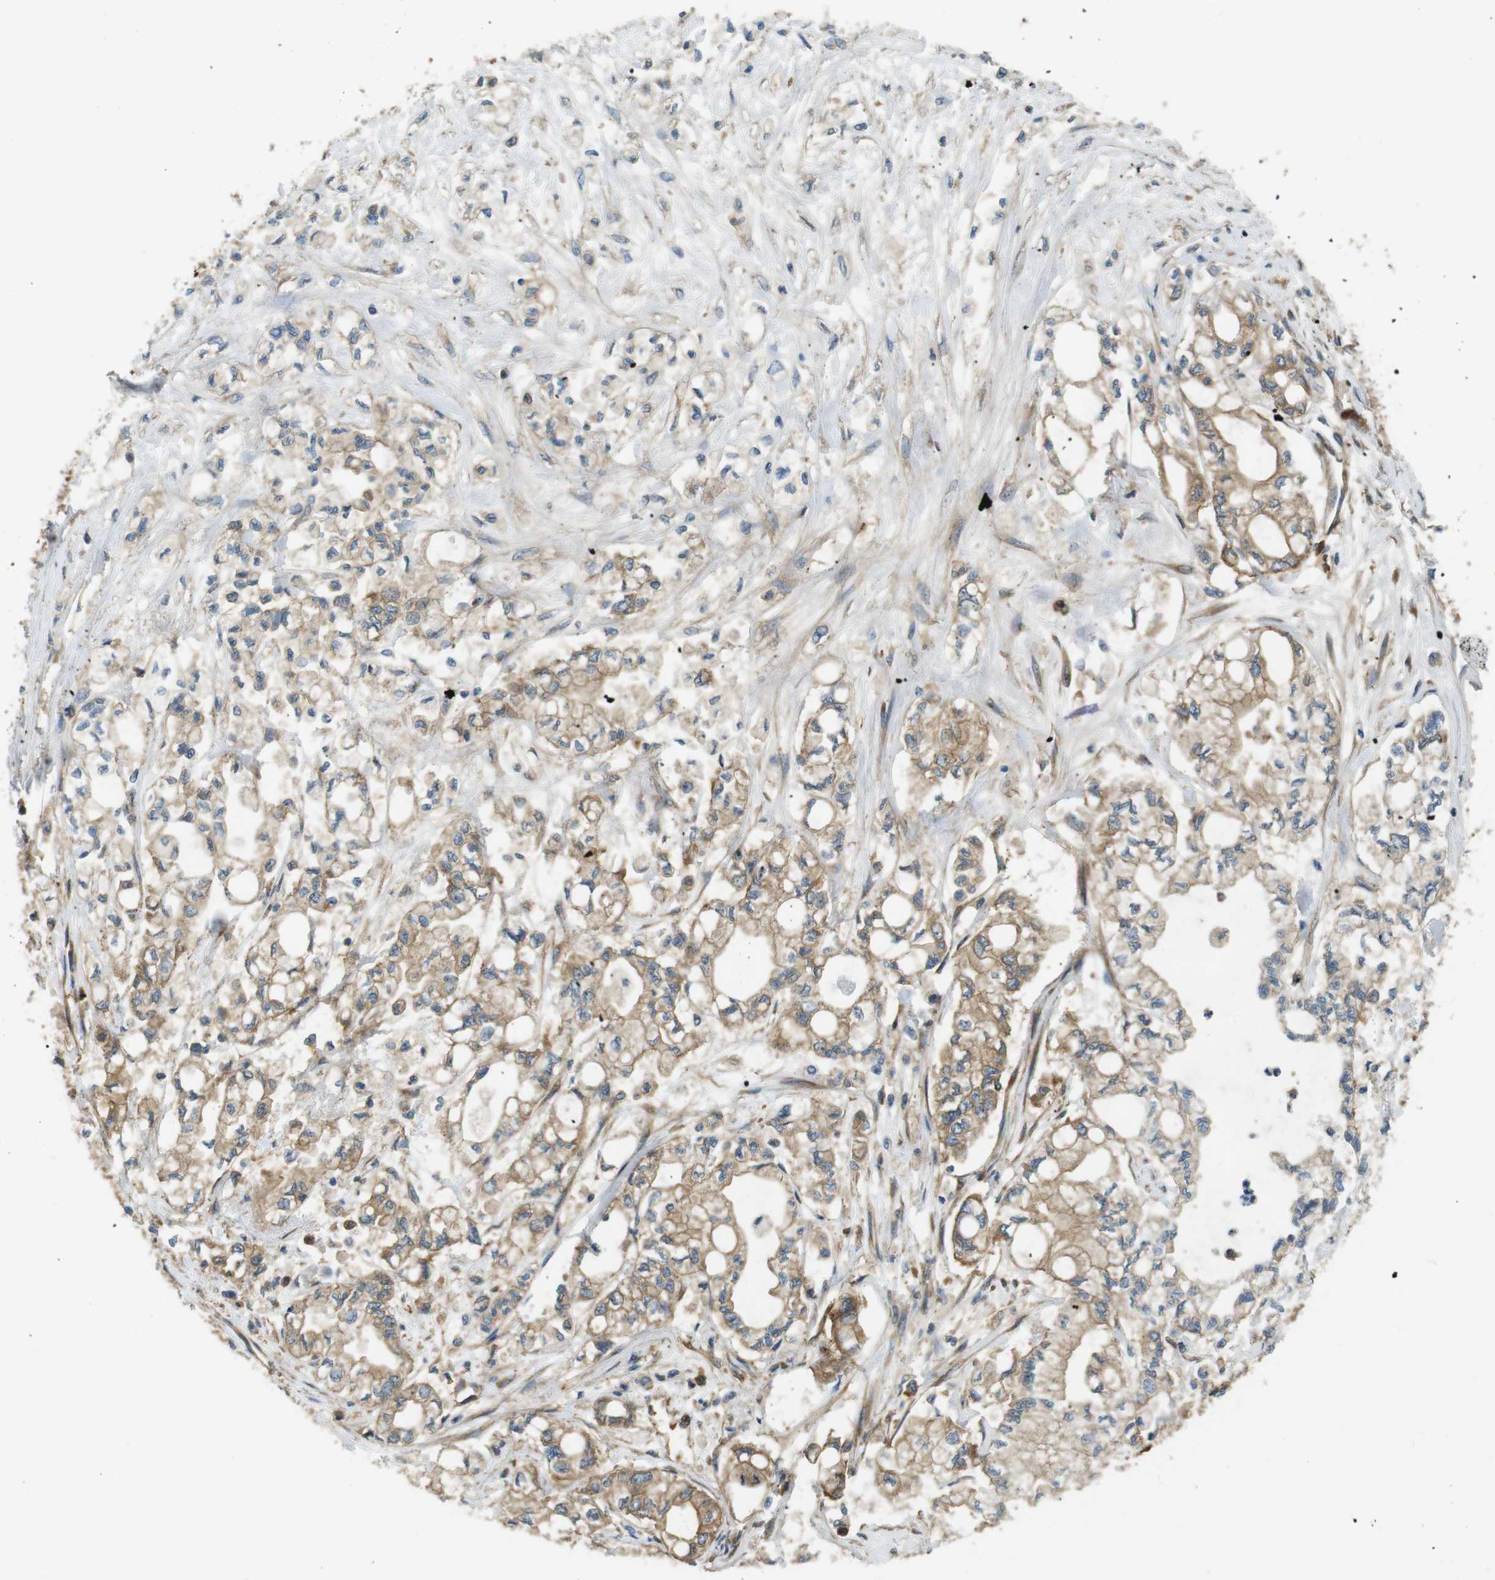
{"staining": {"intensity": "moderate", "quantity": ">75%", "location": "cytoplasmic/membranous"}, "tissue": "pancreatic cancer", "cell_type": "Tumor cells", "image_type": "cancer", "snomed": [{"axis": "morphology", "description": "Adenocarcinoma, NOS"}, {"axis": "topography", "description": "Pancreas"}], "caption": "Brown immunohistochemical staining in pancreatic cancer (adenocarcinoma) displays moderate cytoplasmic/membranous expression in about >75% of tumor cells.", "gene": "TSC1", "patient": {"sex": "male", "age": 79}}